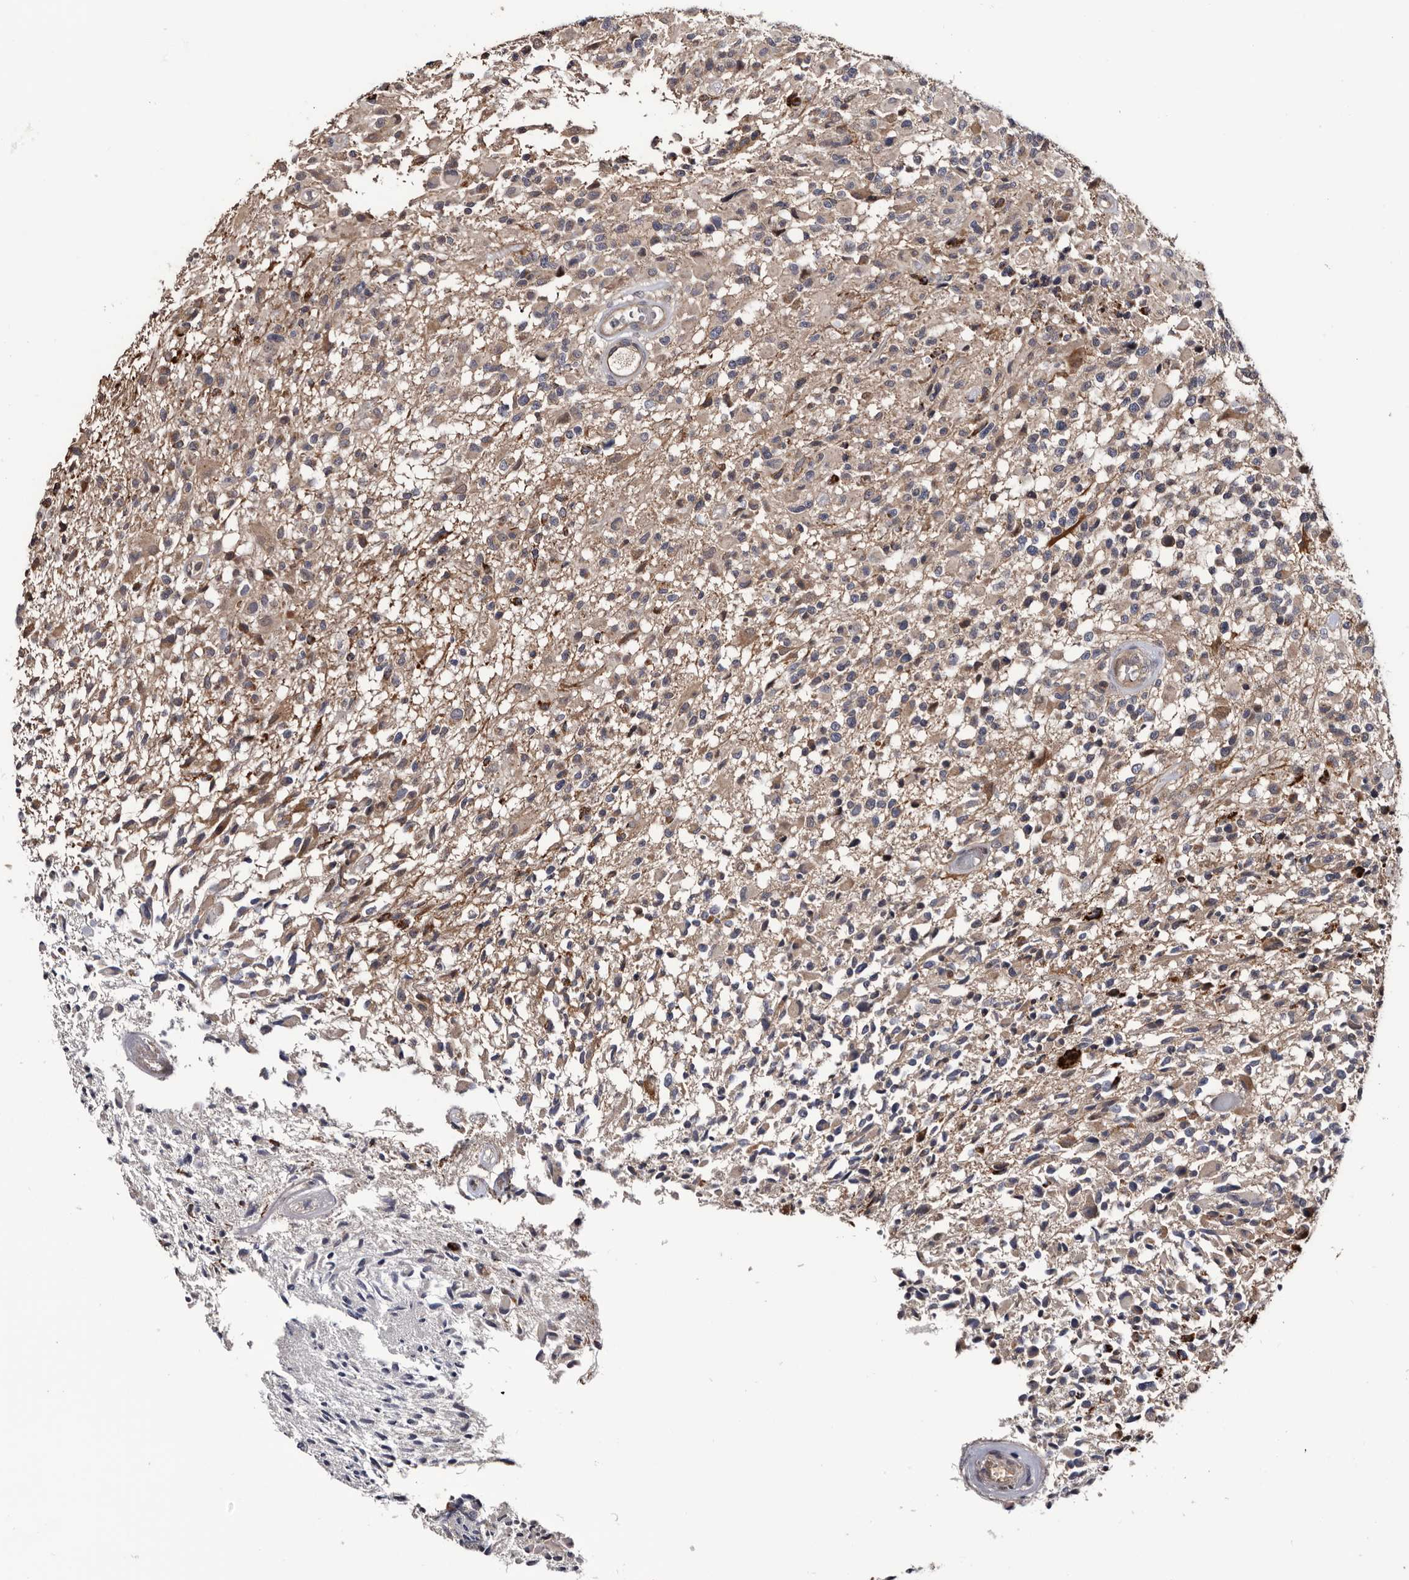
{"staining": {"intensity": "weak", "quantity": "<25%", "location": "cytoplasmic/membranous"}, "tissue": "glioma", "cell_type": "Tumor cells", "image_type": "cancer", "snomed": [{"axis": "morphology", "description": "Glioma, malignant, High grade"}, {"axis": "morphology", "description": "Glioblastoma, NOS"}, {"axis": "topography", "description": "Brain"}], "caption": "Image shows no significant protein expression in tumor cells of glioma. (Brightfield microscopy of DAB immunohistochemistry (IHC) at high magnification).", "gene": "TTI2", "patient": {"sex": "male", "age": 60}}